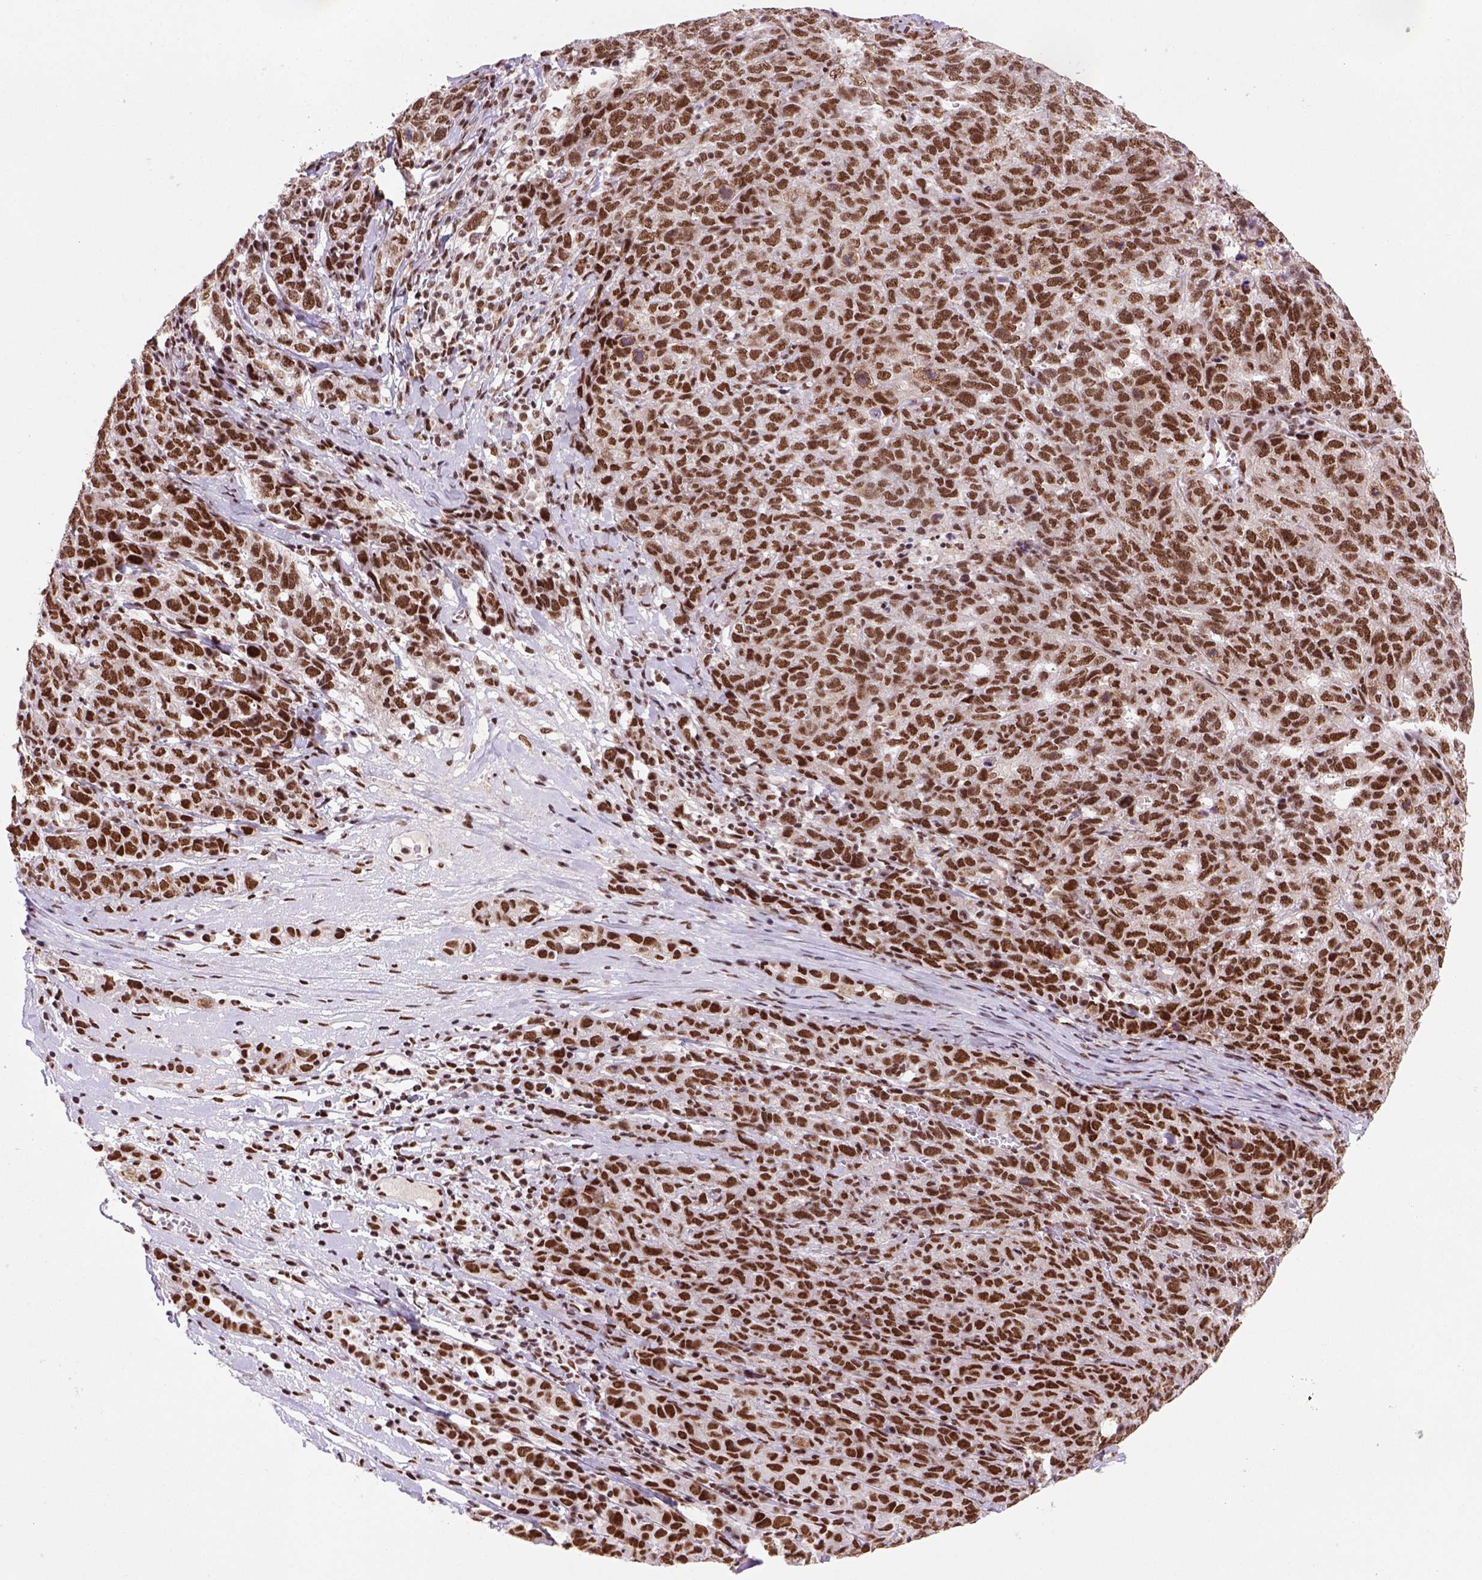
{"staining": {"intensity": "moderate", "quantity": ">75%", "location": "nuclear"}, "tissue": "ovarian cancer", "cell_type": "Tumor cells", "image_type": "cancer", "snomed": [{"axis": "morphology", "description": "Cystadenocarcinoma, serous, NOS"}, {"axis": "topography", "description": "Ovary"}], "caption": "An IHC histopathology image of tumor tissue is shown. Protein staining in brown labels moderate nuclear positivity in ovarian cancer within tumor cells.", "gene": "NSMCE2", "patient": {"sex": "female", "age": 71}}